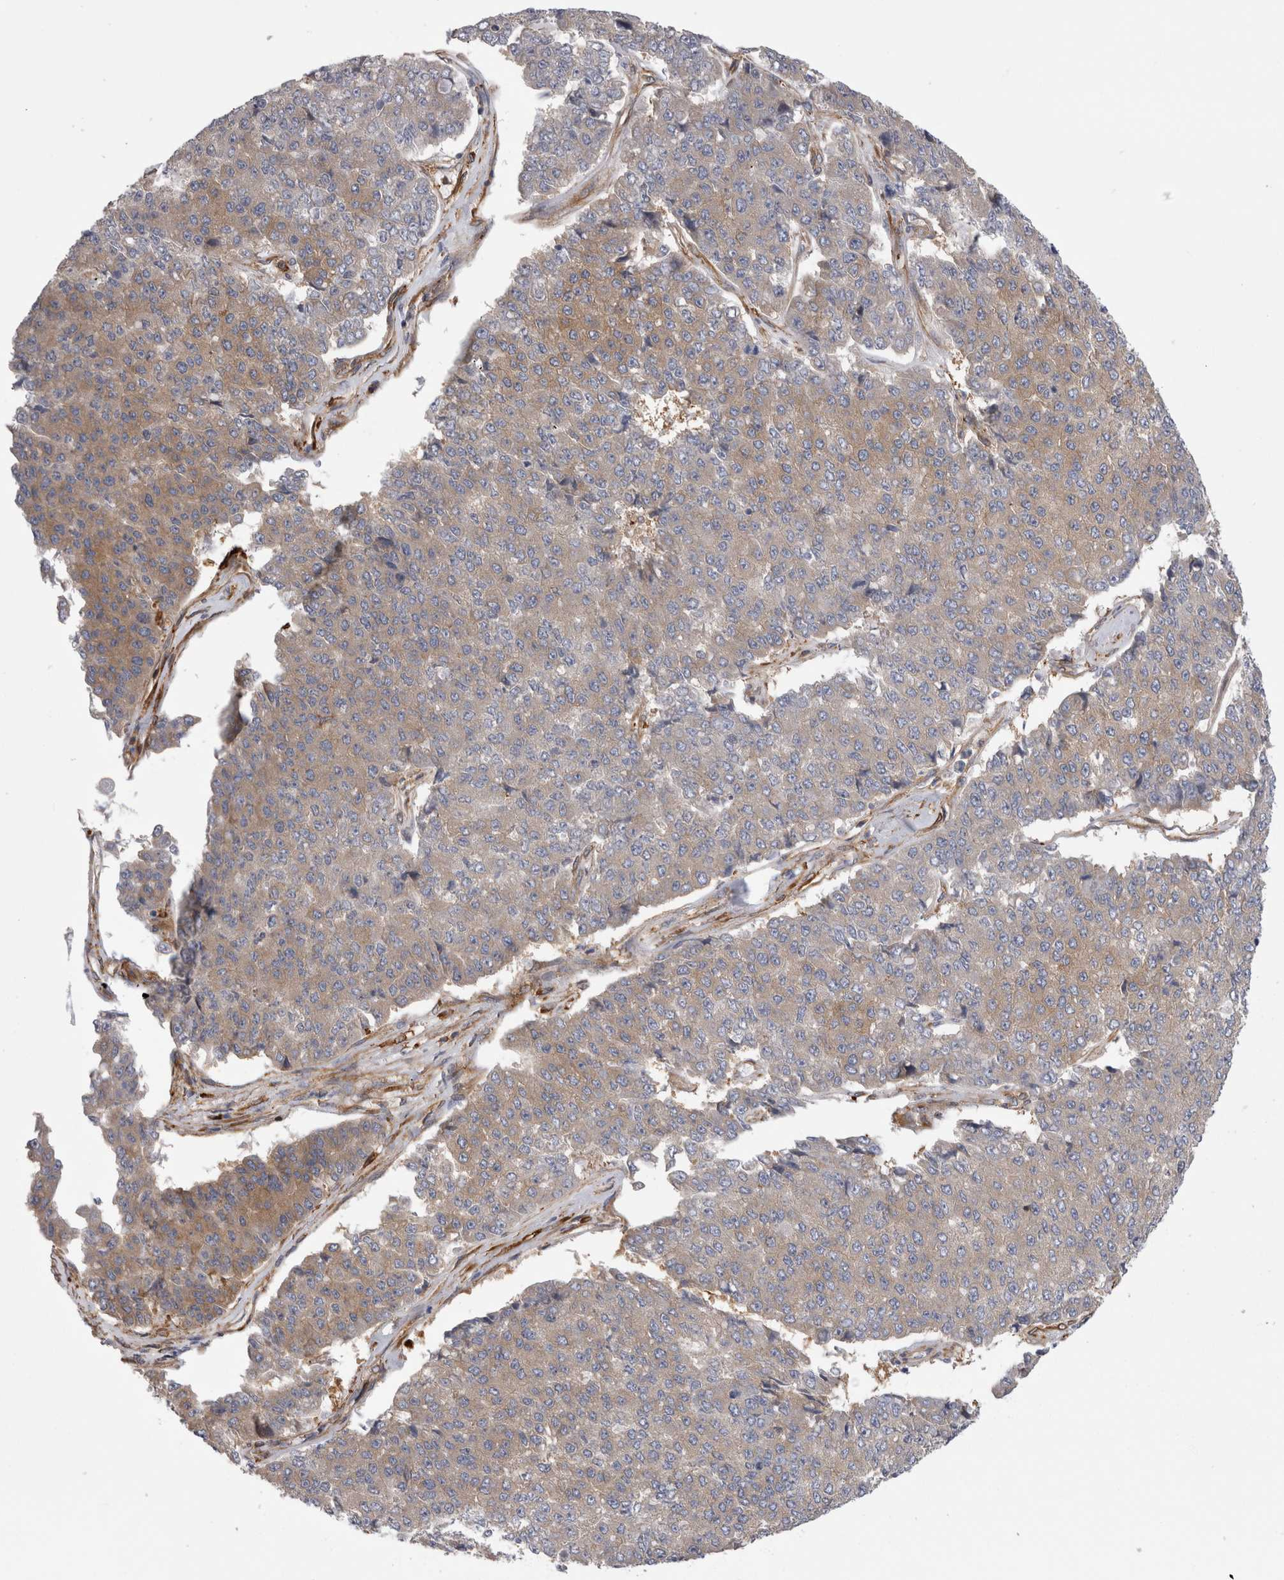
{"staining": {"intensity": "weak", "quantity": ">75%", "location": "cytoplasmic/membranous"}, "tissue": "pancreatic cancer", "cell_type": "Tumor cells", "image_type": "cancer", "snomed": [{"axis": "morphology", "description": "Adenocarcinoma, NOS"}, {"axis": "topography", "description": "Pancreas"}], "caption": "Immunohistochemical staining of pancreatic adenocarcinoma reveals low levels of weak cytoplasmic/membranous protein staining in approximately >75% of tumor cells.", "gene": "EPRS1", "patient": {"sex": "male", "age": 50}}